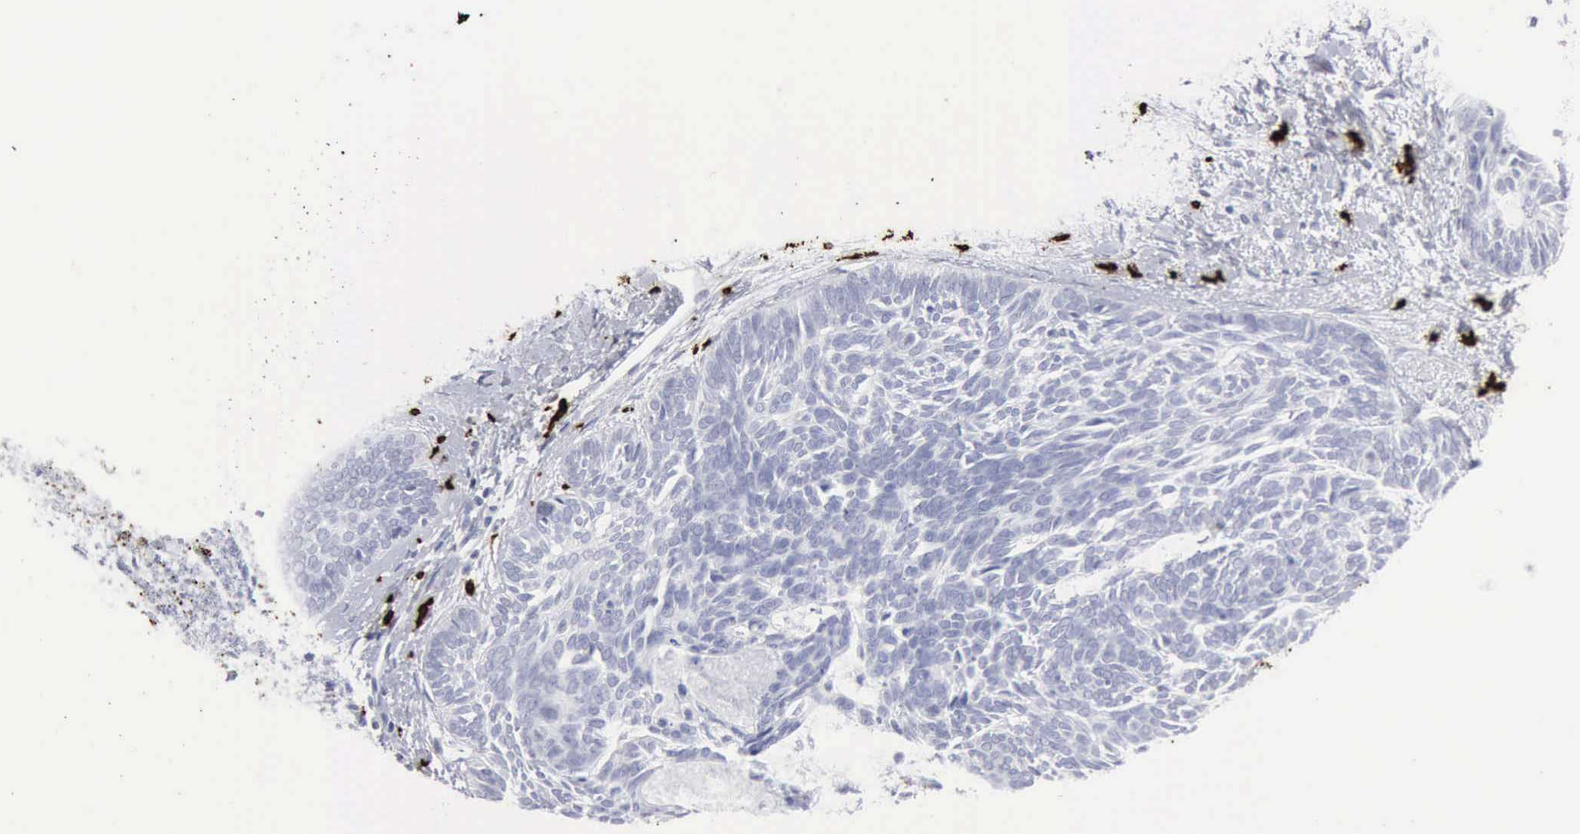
{"staining": {"intensity": "negative", "quantity": "none", "location": "none"}, "tissue": "skin cancer", "cell_type": "Tumor cells", "image_type": "cancer", "snomed": [{"axis": "morphology", "description": "Basal cell carcinoma"}, {"axis": "topography", "description": "Skin"}], "caption": "The immunohistochemistry photomicrograph has no significant expression in tumor cells of skin cancer (basal cell carcinoma) tissue. (DAB immunohistochemistry (IHC) with hematoxylin counter stain).", "gene": "CMA1", "patient": {"sex": "female", "age": 81}}